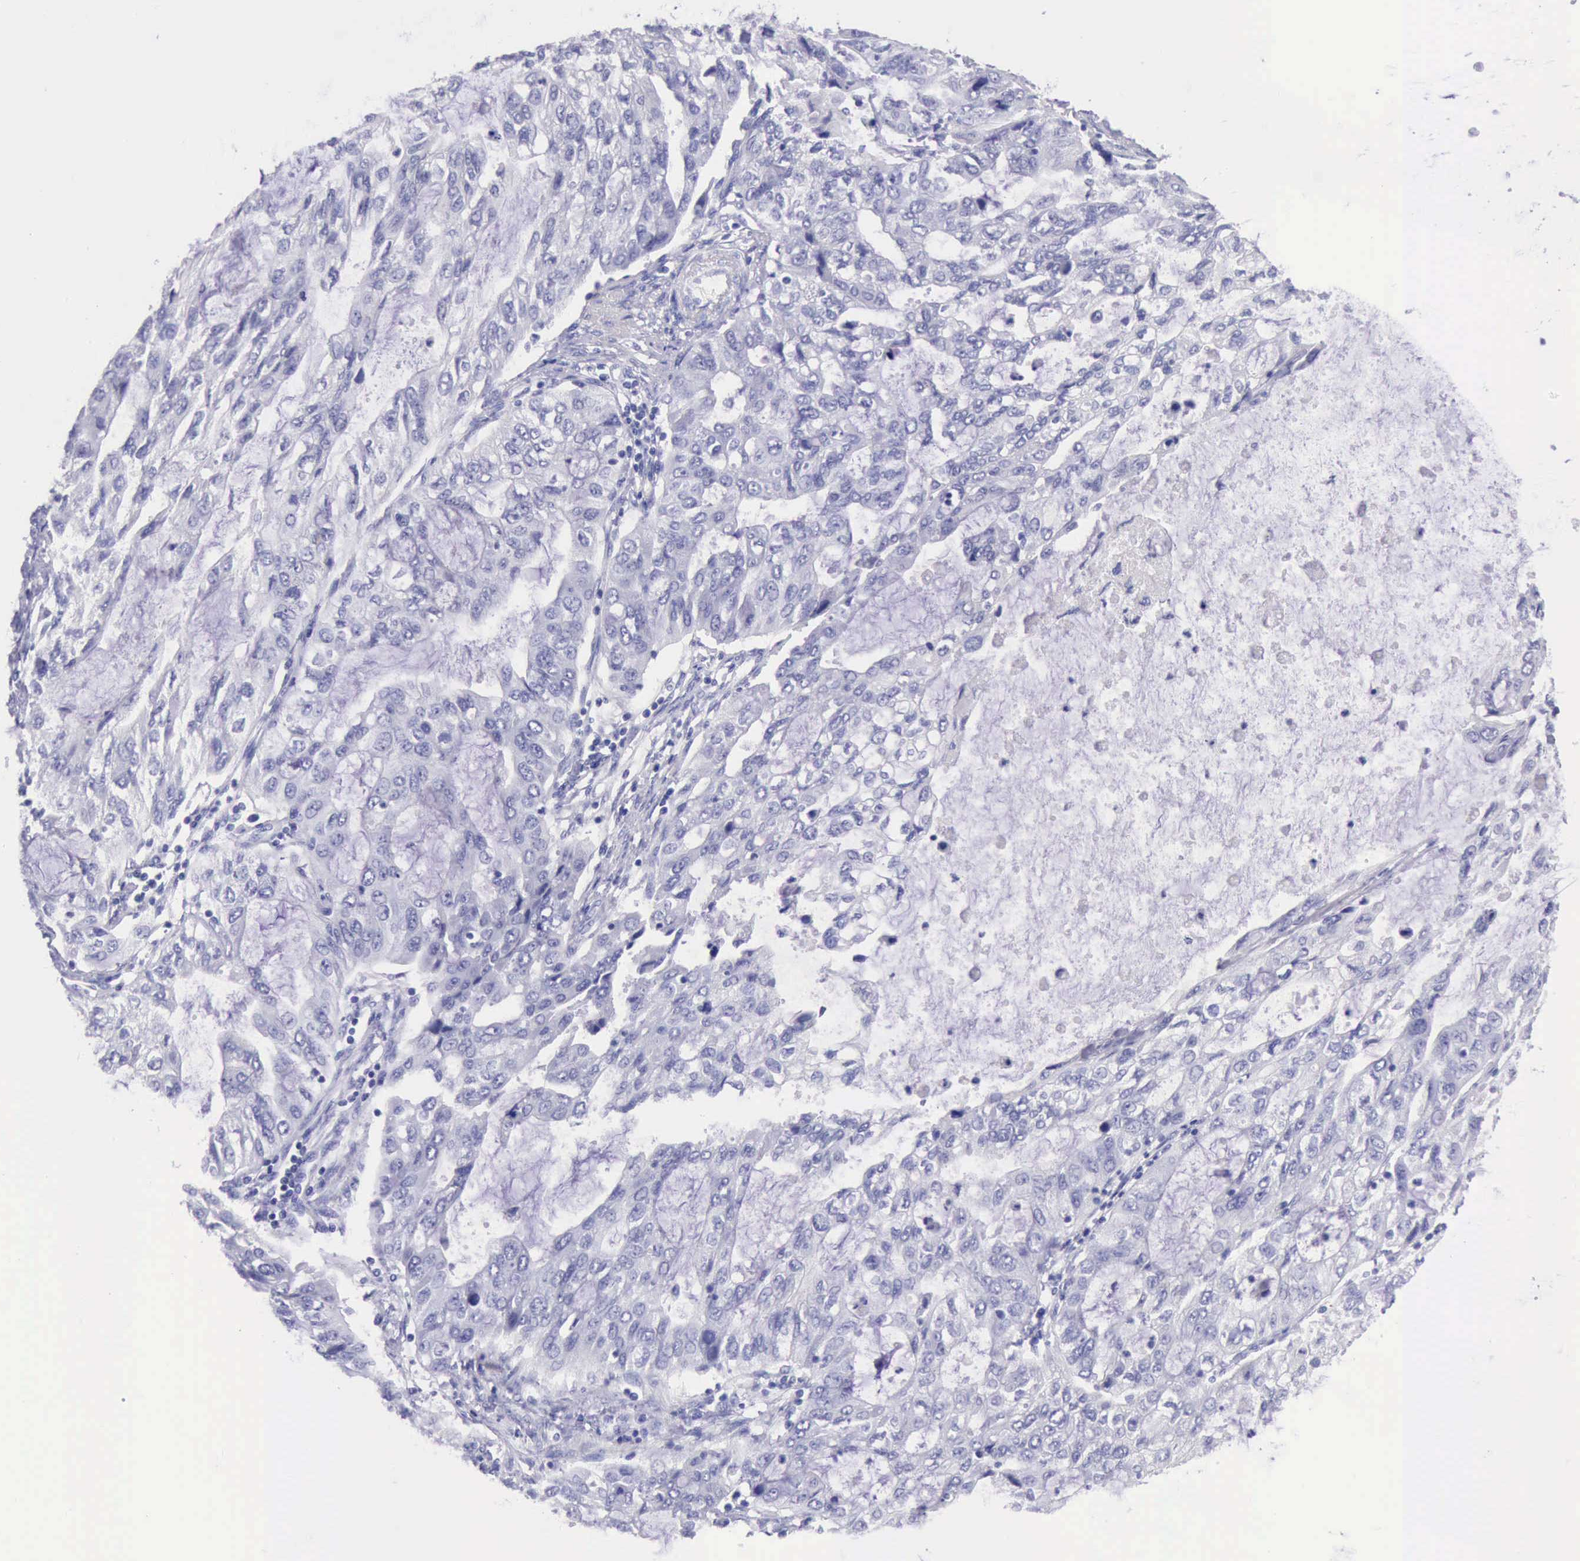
{"staining": {"intensity": "negative", "quantity": "none", "location": "none"}, "tissue": "stomach cancer", "cell_type": "Tumor cells", "image_type": "cancer", "snomed": [{"axis": "morphology", "description": "Adenocarcinoma, NOS"}, {"axis": "topography", "description": "Stomach, upper"}], "caption": "Immunohistochemistry of stomach cancer displays no positivity in tumor cells.", "gene": "LRFN5", "patient": {"sex": "female", "age": 52}}